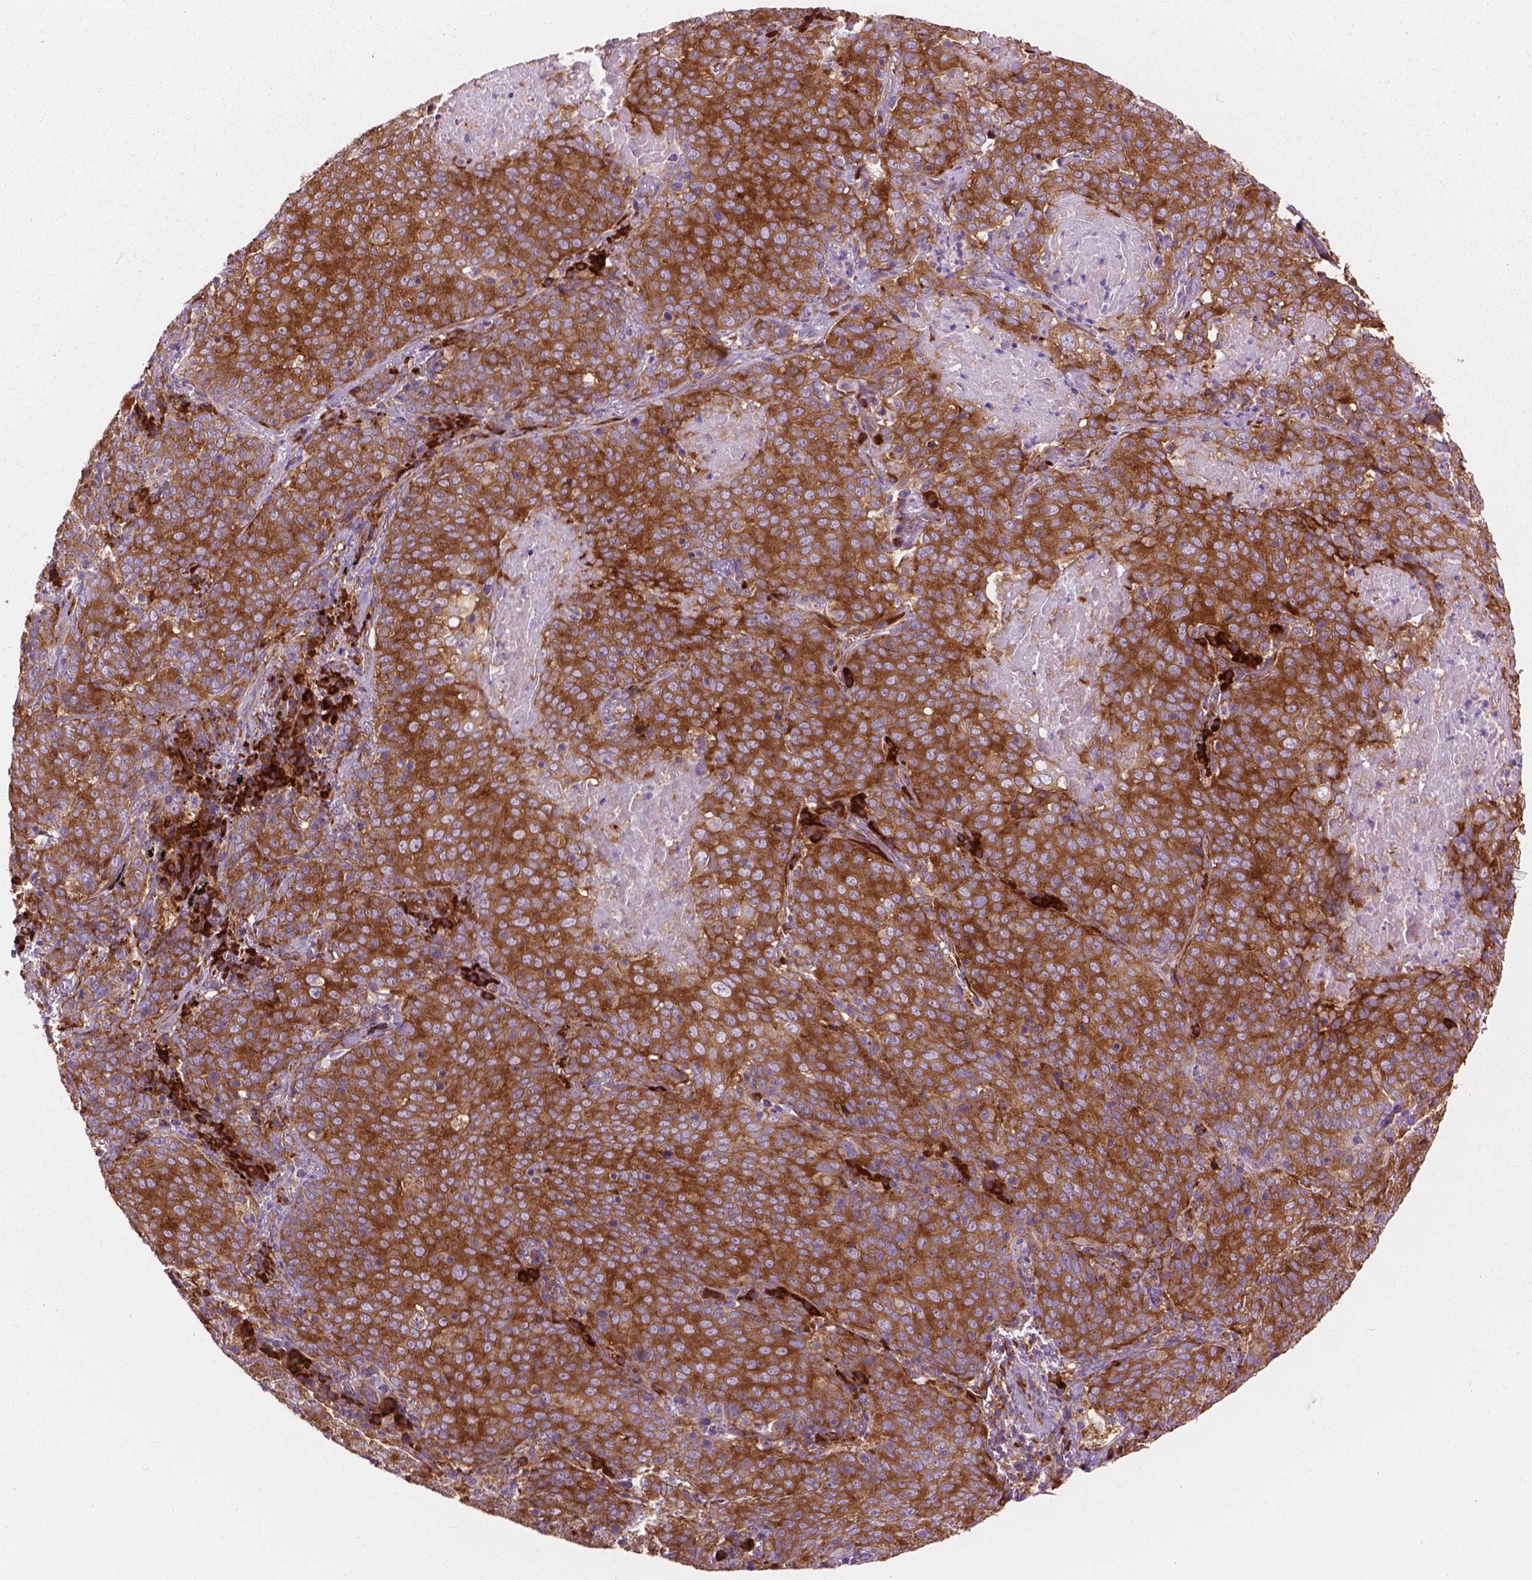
{"staining": {"intensity": "moderate", "quantity": ">75%", "location": "cytoplasmic/membranous"}, "tissue": "lung cancer", "cell_type": "Tumor cells", "image_type": "cancer", "snomed": [{"axis": "morphology", "description": "Squamous cell carcinoma, NOS"}, {"axis": "topography", "description": "Lung"}], "caption": "Human lung cancer (squamous cell carcinoma) stained with a protein marker reveals moderate staining in tumor cells.", "gene": "RPL37A", "patient": {"sex": "male", "age": 82}}